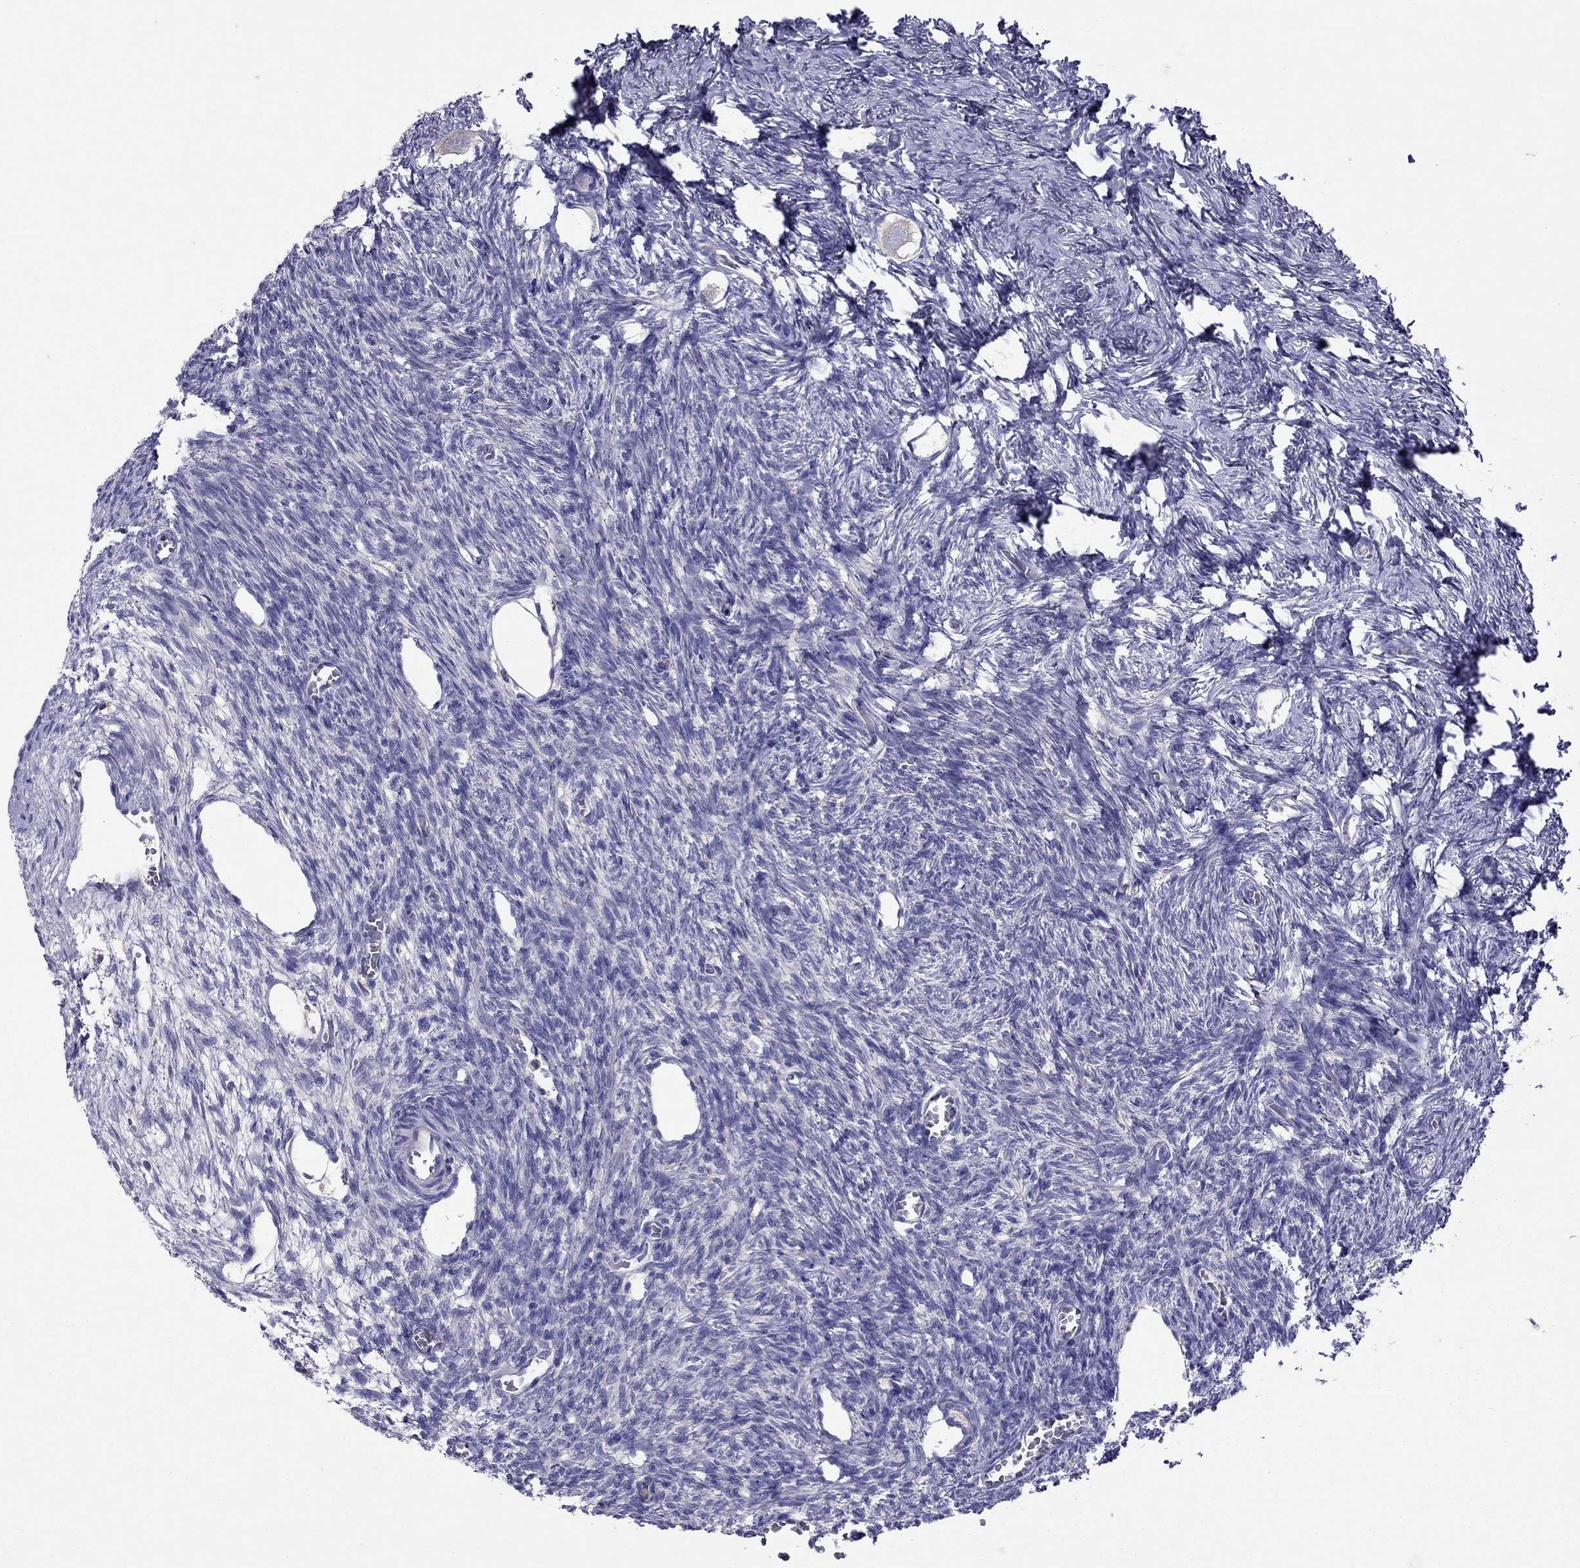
{"staining": {"intensity": "negative", "quantity": "none", "location": "none"}, "tissue": "ovary", "cell_type": "Follicle cells", "image_type": "normal", "snomed": [{"axis": "morphology", "description": "Normal tissue, NOS"}, {"axis": "topography", "description": "Ovary"}], "caption": "IHC of benign human ovary shows no expression in follicle cells.", "gene": "TEX22", "patient": {"sex": "female", "age": 27}}